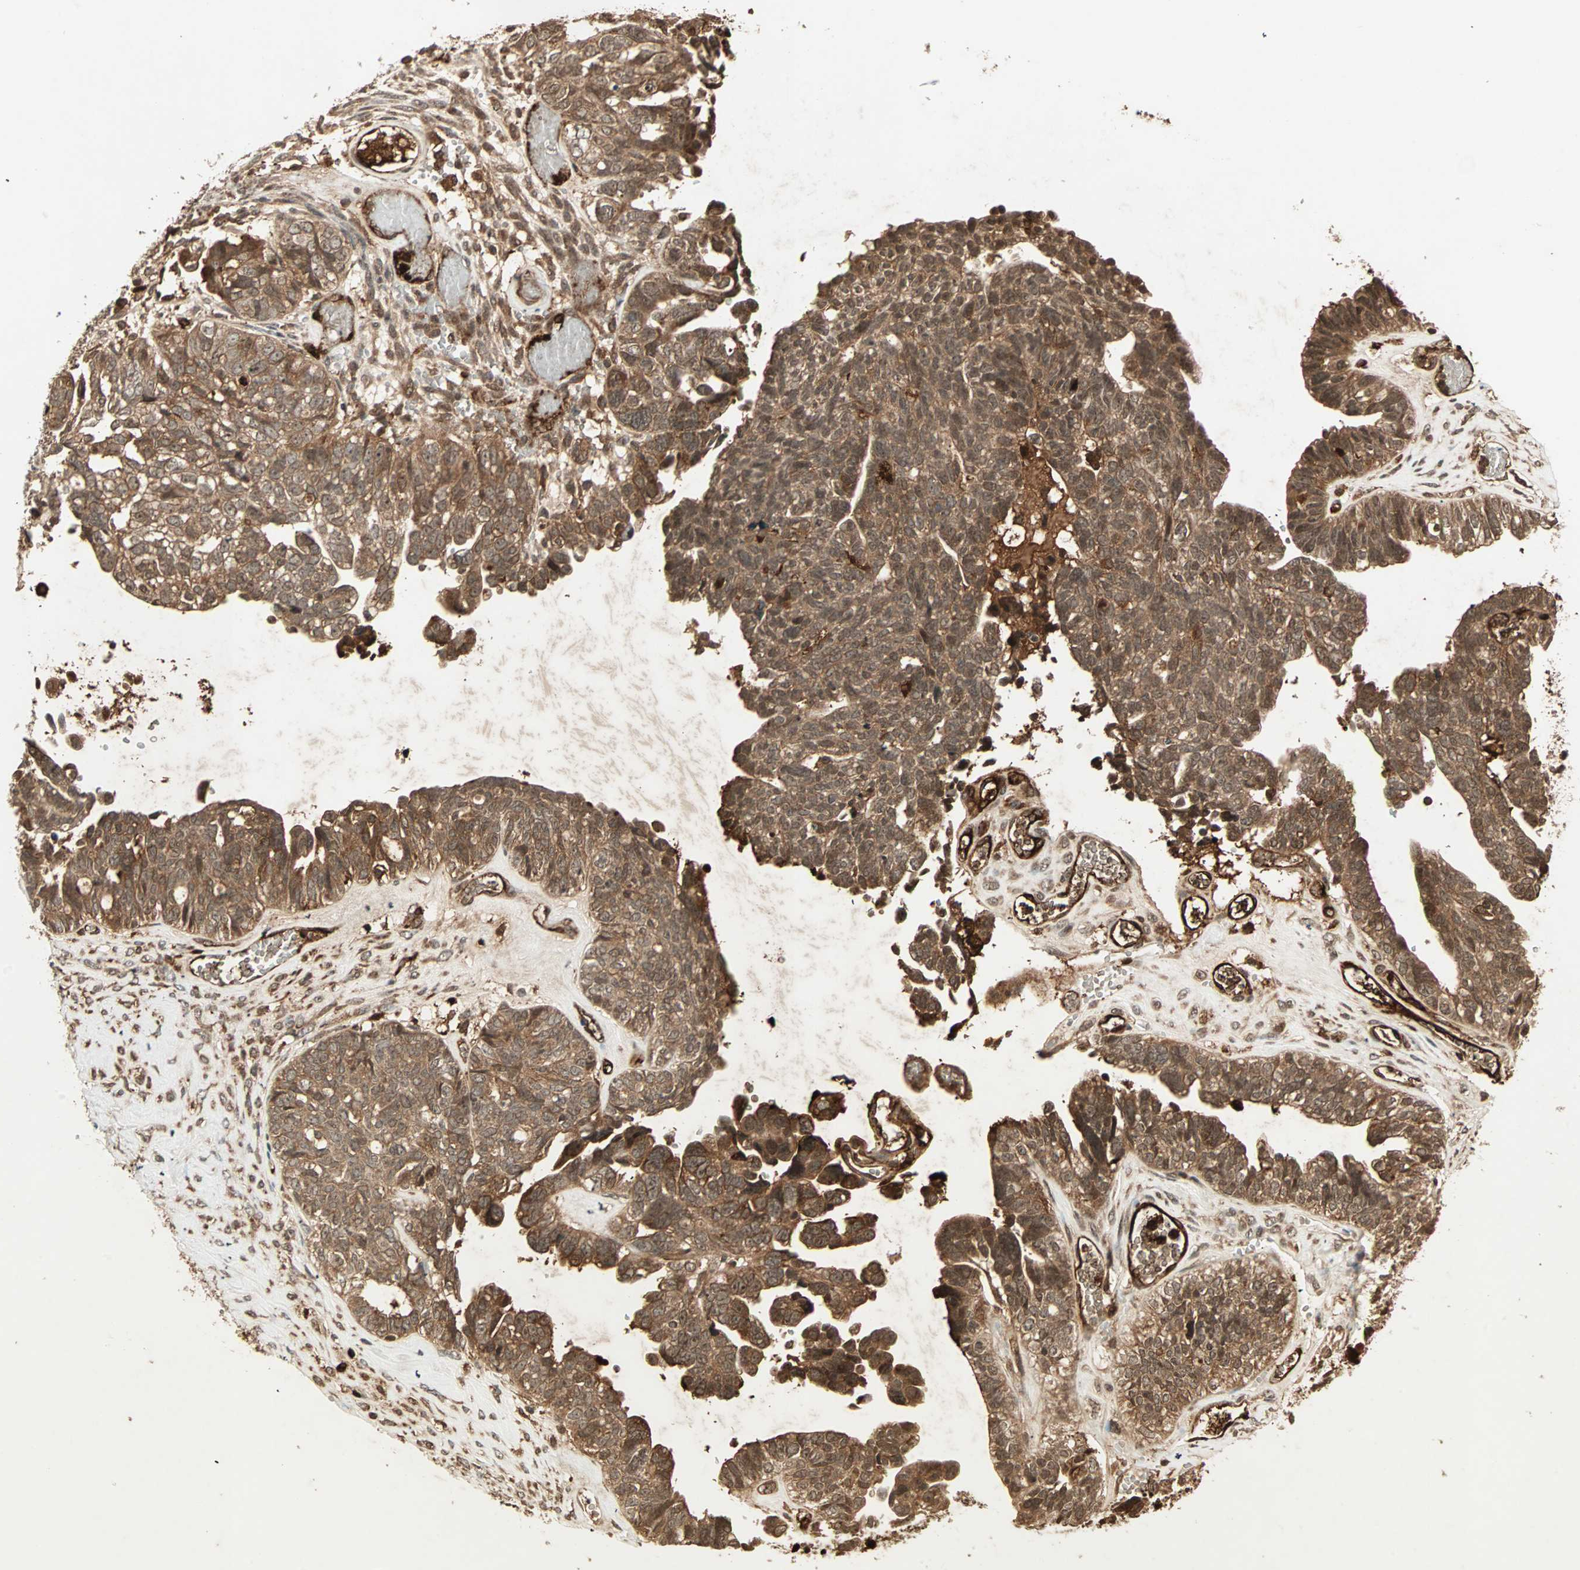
{"staining": {"intensity": "moderate", "quantity": ">75%", "location": "cytoplasmic/membranous"}, "tissue": "ovarian cancer", "cell_type": "Tumor cells", "image_type": "cancer", "snomed": [{"axis": "morphology", "description": "Cystadenocarcinoma, serous, NOS"}, {"axis": "topography", "description": "Ovary"}], "caption": "Protein expression analysis of ovarian cancer exhibits moderate cytoplasmic/membranous expression in about >75% of tumor cells.", "gene": "RFFL", "patient": {"sex": "female", "age": 79}}